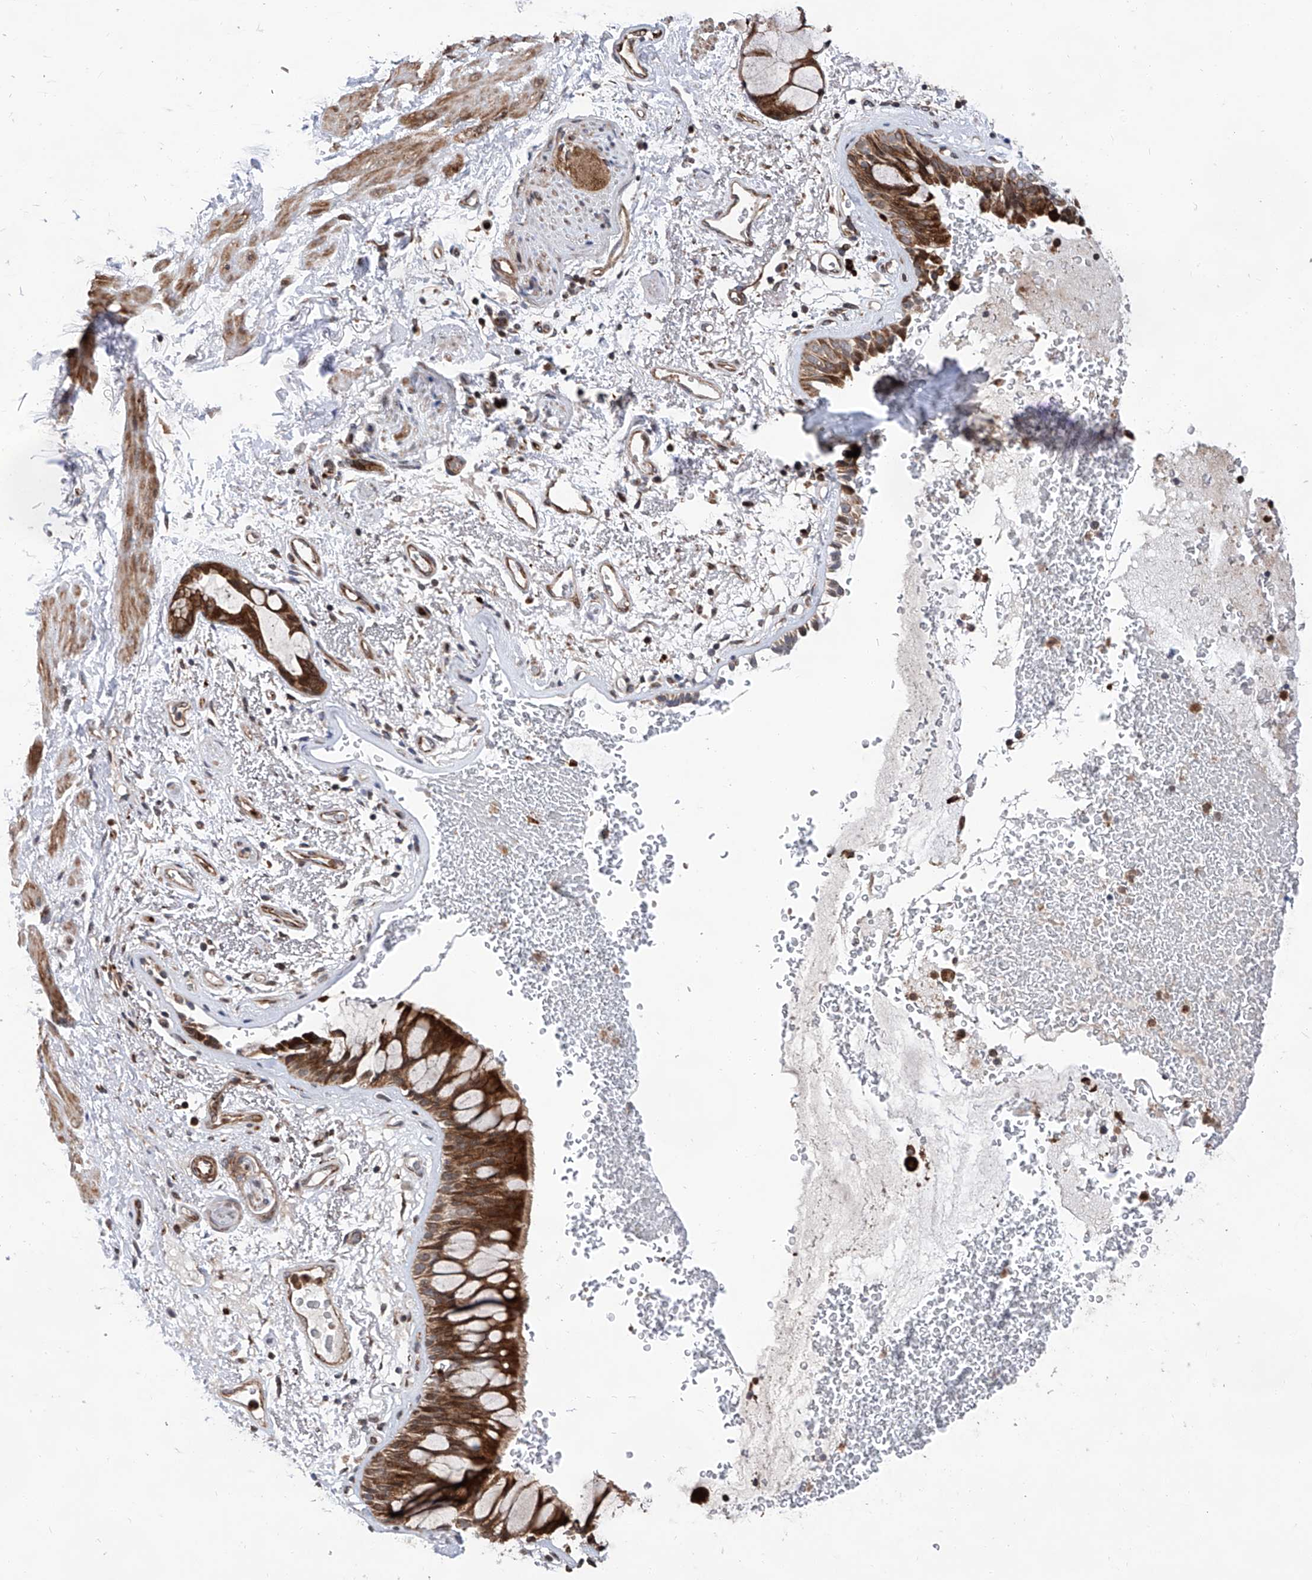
{"staining": {"intensity": "strong", "quantity": ">75%", "location": "cytoplasmic/membranous"}, "tissue": "bronchus", "cell_type": "Respiratory epithelial cells", "image_type": "normal", "snomed": [{"axis": "morphology", "description": "Normal tissue, NOS"}, {"axis": "morphology", "description": "Squamous cell carcinoma, NOS"}, {"axis": "topography", "description": "Lymph node"}, {"axis": "topography", "description": "Bronchus"}, {"axis": "topography", "description": "Lung"}], "caption": "DAB (3,3'-diaminobenzidine) immunohistochemical staining of normal bronchus demonstrates strong cytoplasmic/membranous protein expression in approximately >75% of respiratory epithelial cells. The staining was performed using DAB (3,3'-diaminobenzidine), with brown indicating positive protein expression. Nuclei are stained blue with hematoxylin.", "gene": "FARP2", "patient": {"sex": "male", "age": 66}}